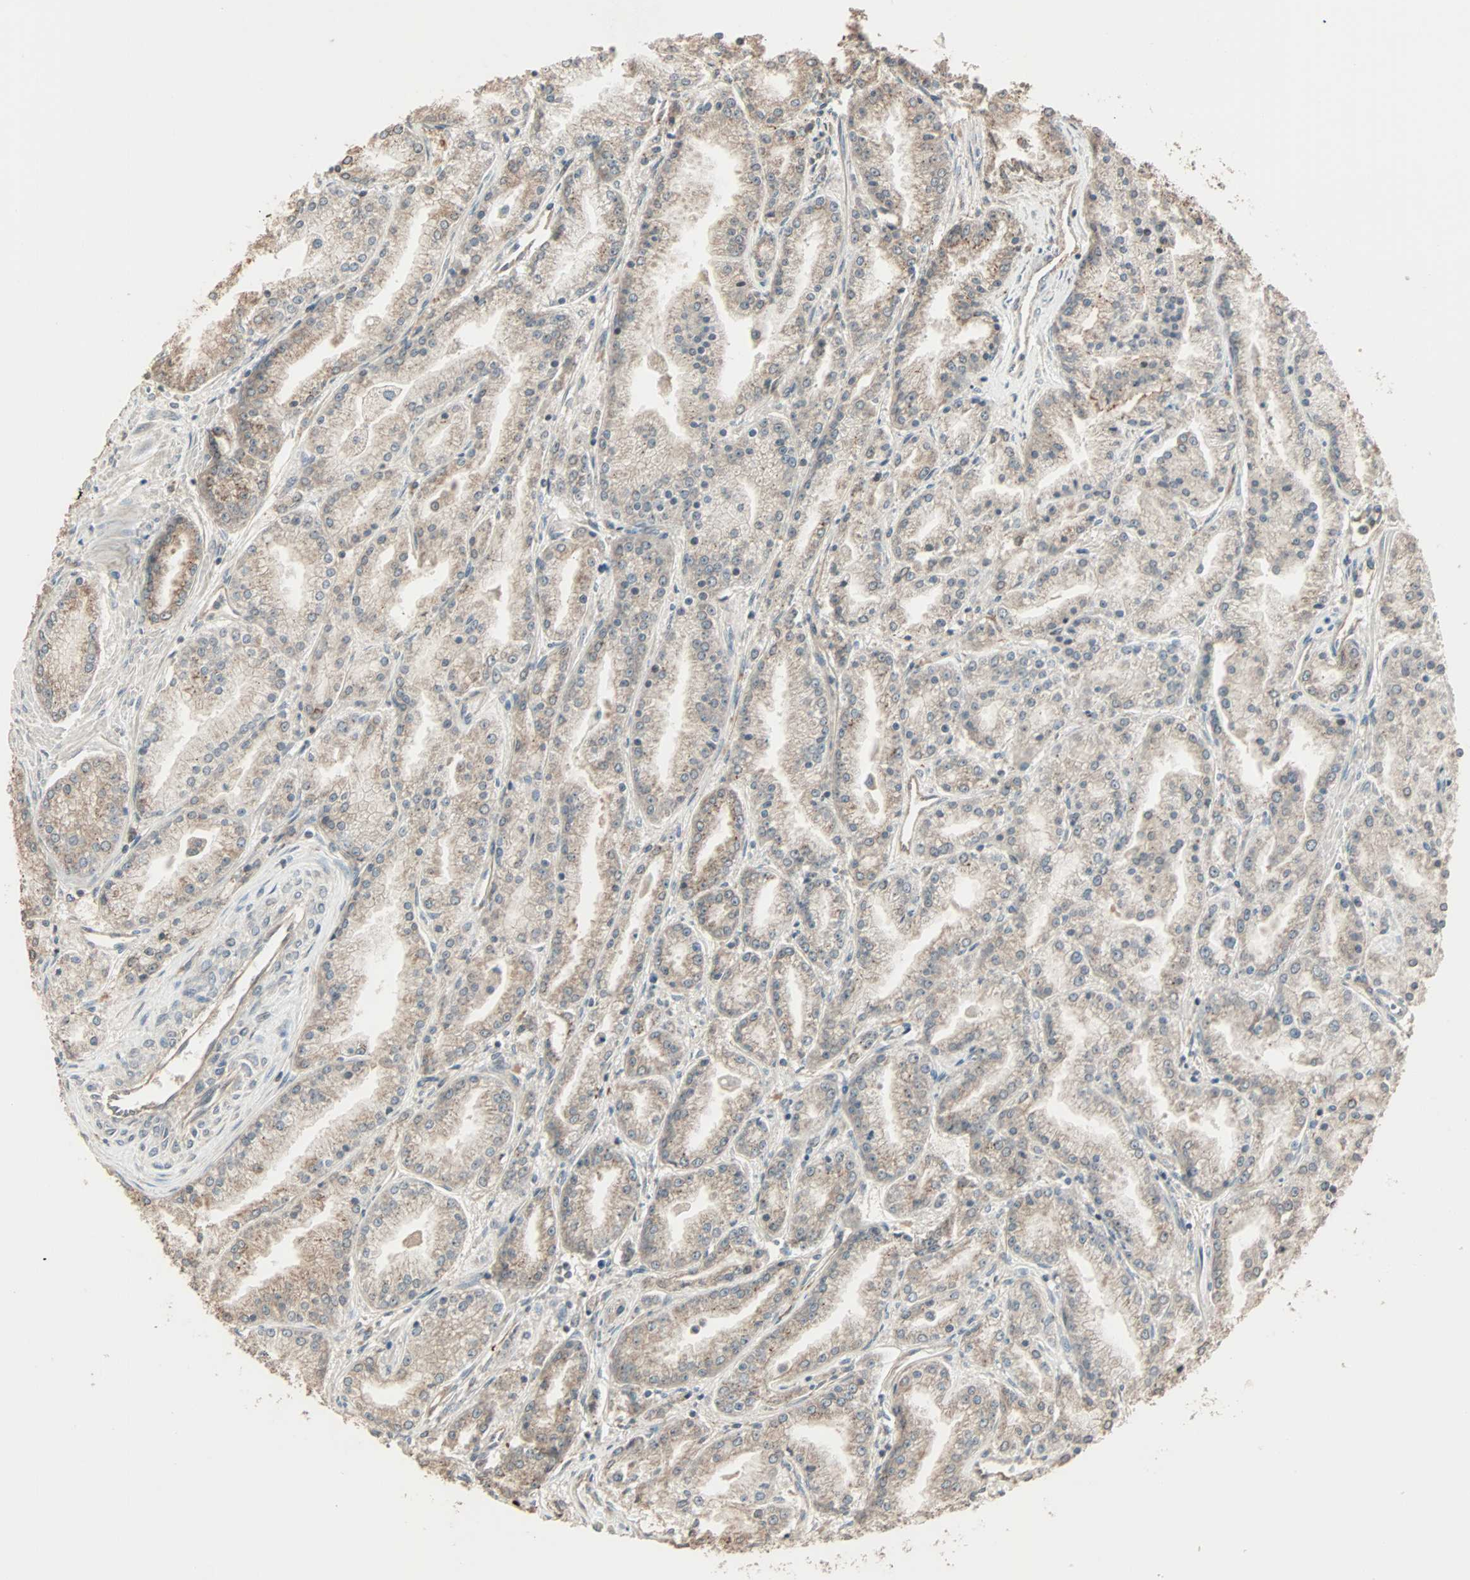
{"staining": {"intensity": "weak", "quantity": ">75%", "location": "cytoplasmic/membranous"}, "tissue": "prostate cancer", "cell_type": "Tumor cells", "image_type": "cancer", "snomed": [{"axis": "morphology", "description": "Adenocarcinoma, High grade"}, {"axis": "topography", "description": "Prostate"}], "caption": "The image displays a brown stain indicating the presence of a protein in the cytoplasmic/membranous of tumor cells in prostate cancer.", "gene": "CALCRL", "patient": {"sex": "male", "age": 61}}